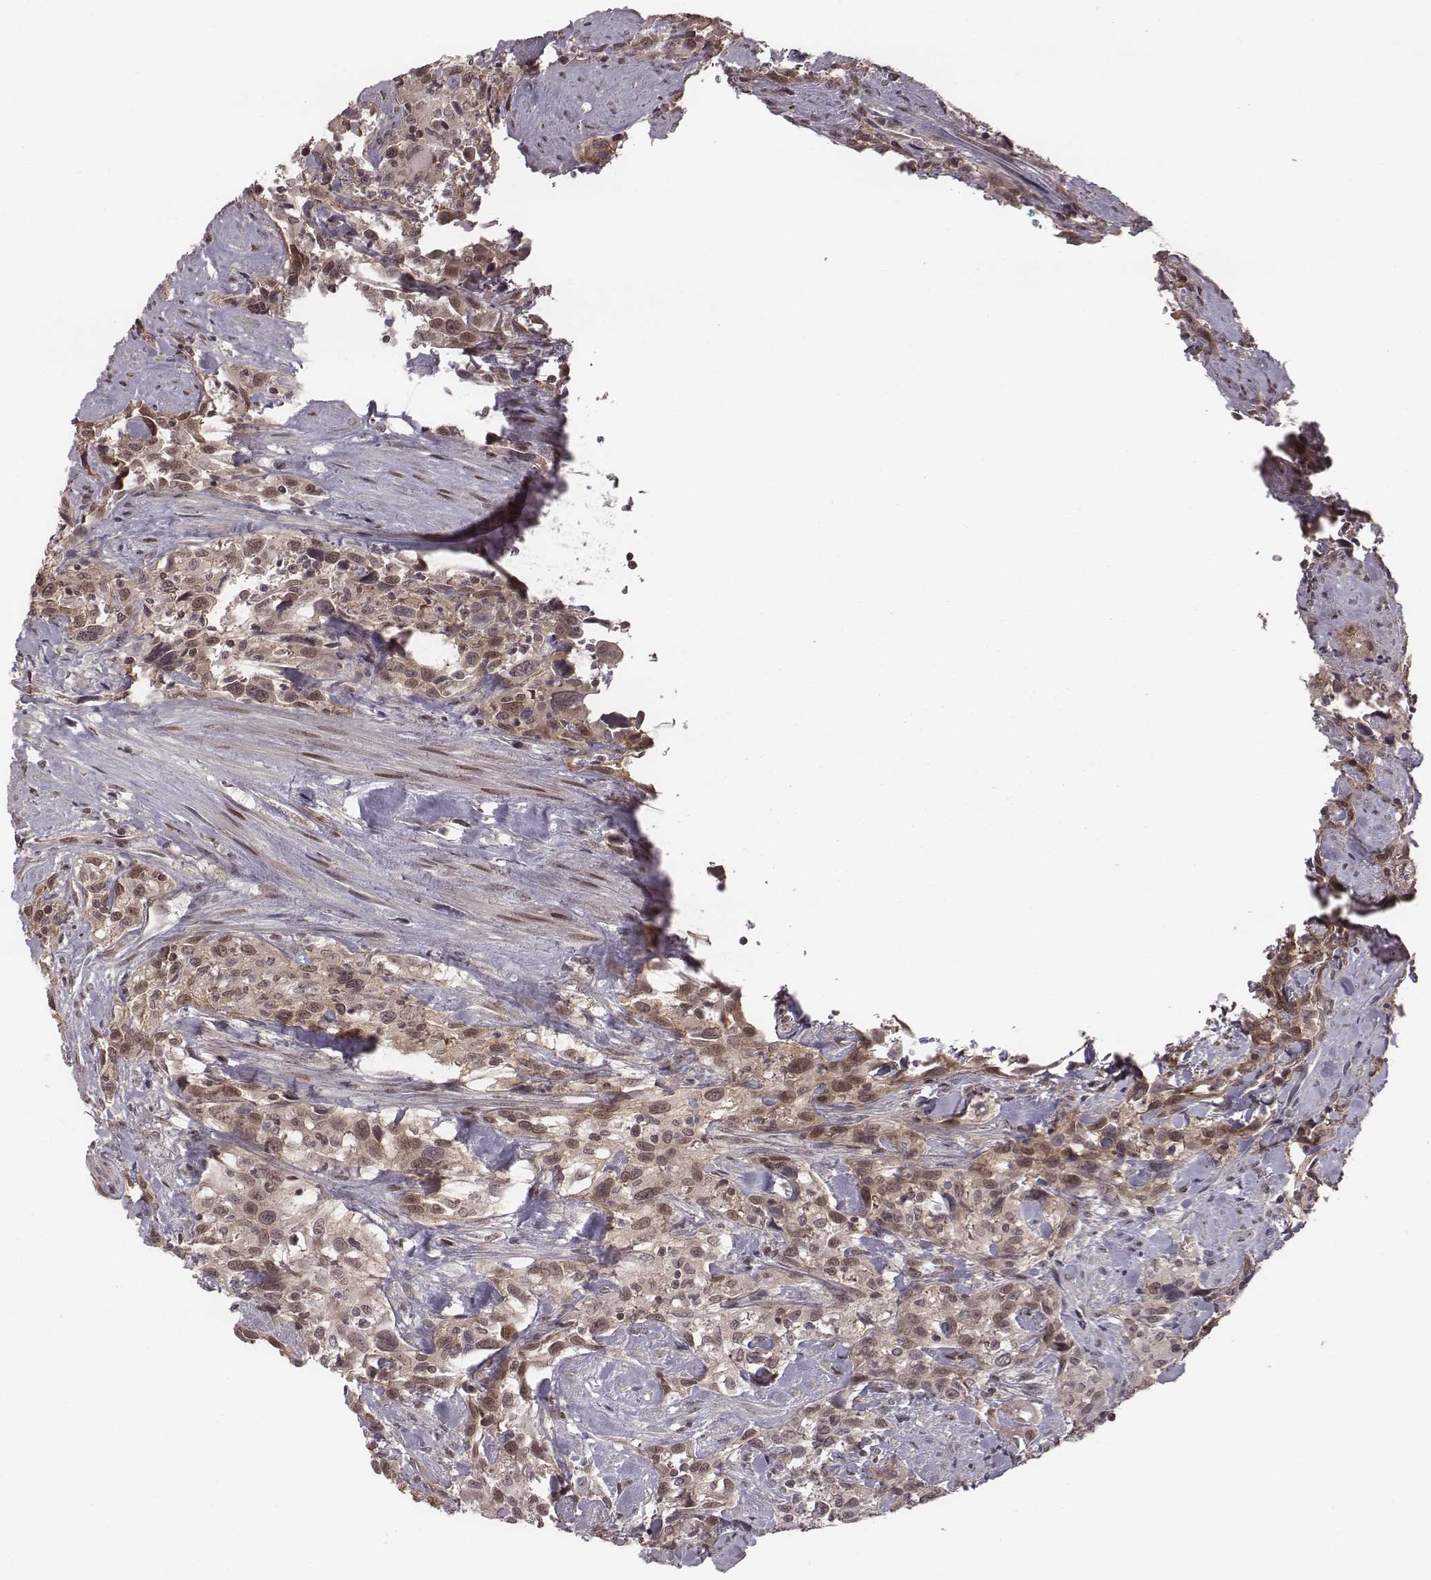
{"staining": {"intensity": "weak", "quantity": ">75%", "location": "cytoplasmic/membranous,nuclear"}, "tissue": "urothelial cancer", "cell_type": "Tumor cells", "image_type": "cancer", "snomed": [{"axis": "morphology", "description": "Urothelial carcinoma, NOS"}, {"axis": "morphology", "description": "Urothelial carcinoma, High grade"}, {"axis": "topography", "description": "Urinary bladder"}], "caption": "High-power microscopy captured an immunohistochemistry (IHC) histopathology image of urothelial cancer, revealing weak cytoplasmic/membranous and nuclear positivity in approximately >75% of tumor cells. (DAB IHC with brightfield microscopy, high magnification).", "gene": "RPL3", "patient": {"sex": "female", "age": 64}}